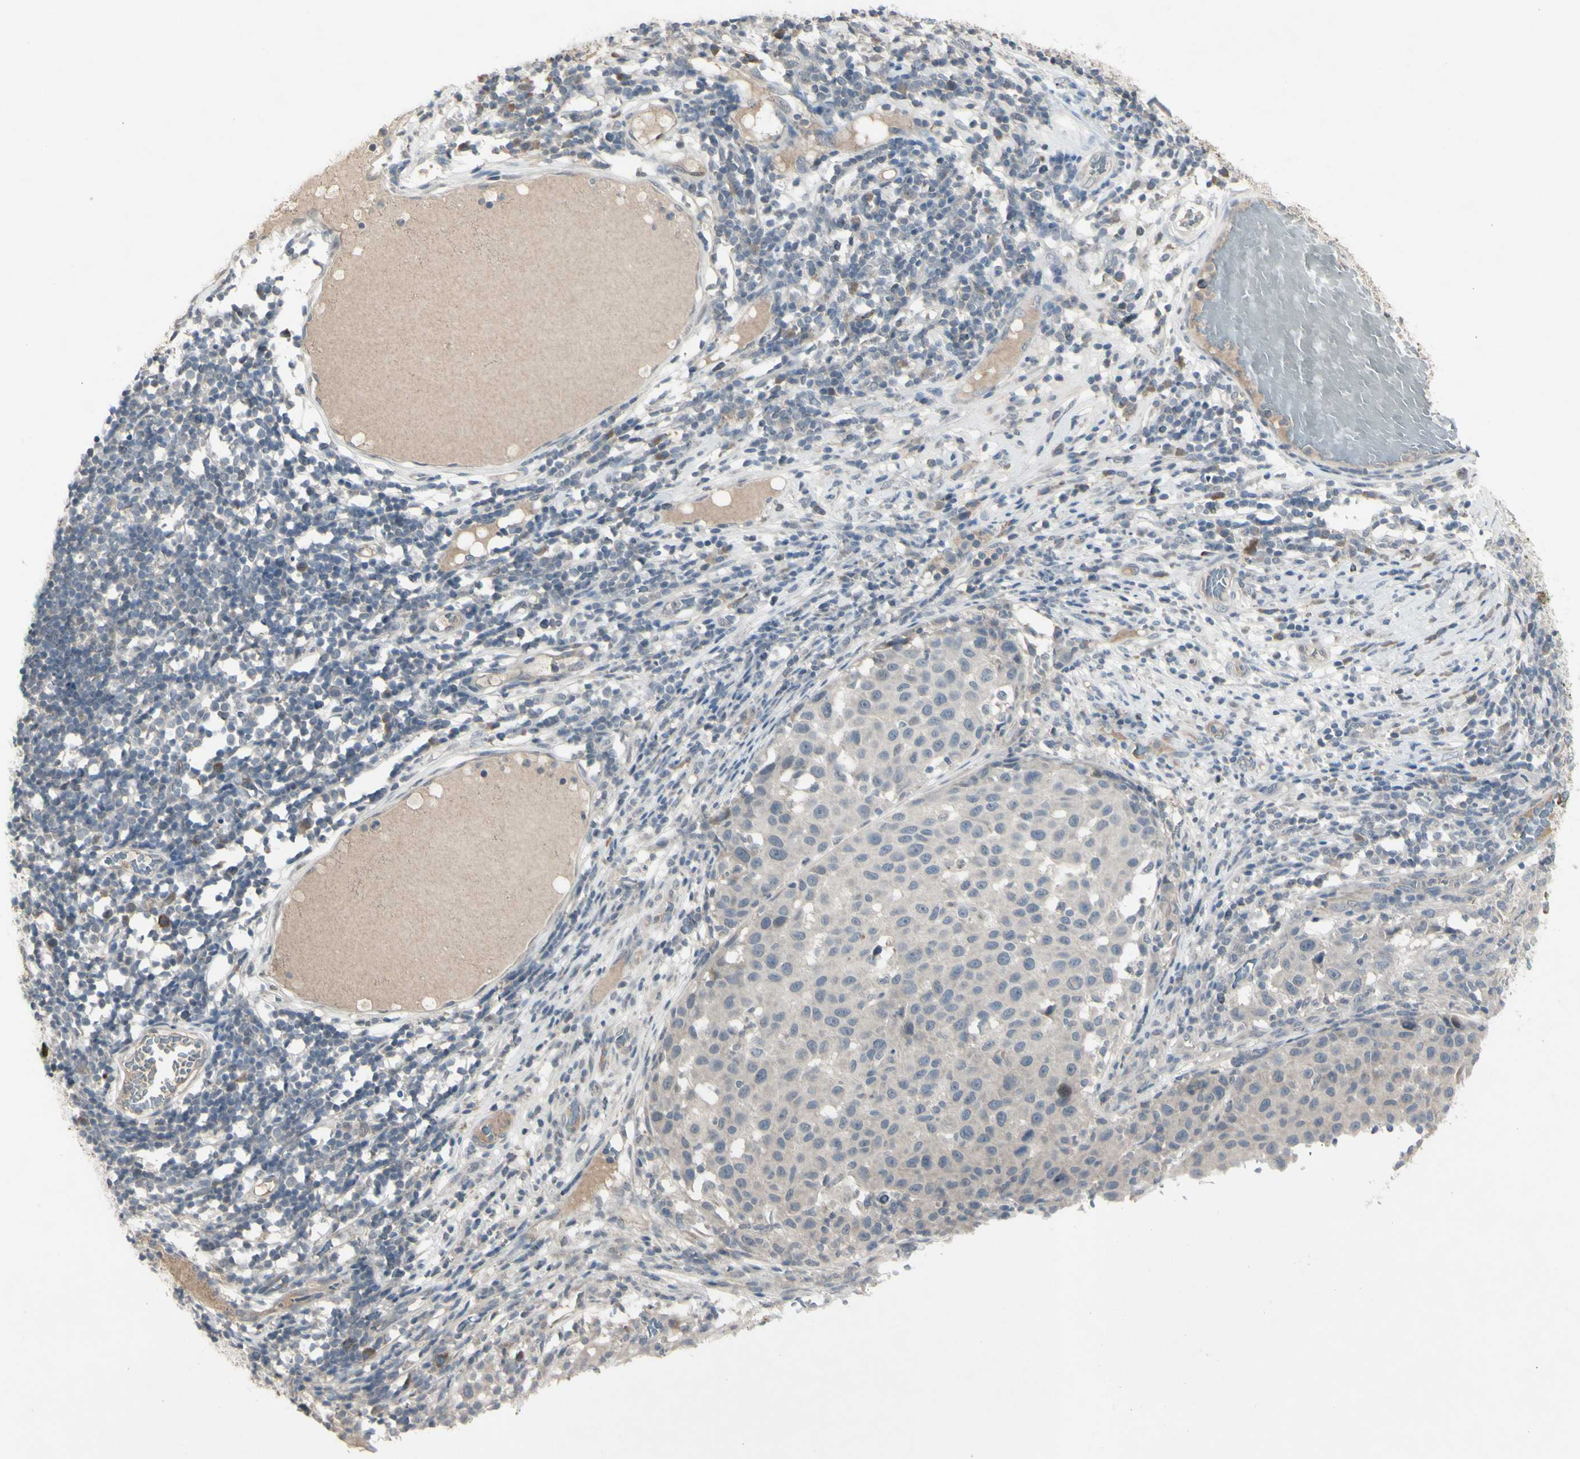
{"staining": {"intensity": "negative", "quantity": "none", "location": "none"}, "tissue": "melanoma", "cell_type": "Tumor cells", "image_type": "cancer", "snomed": [{"axis": "morphology", "description": "Malignant melanoma, Metastatic site"}, {"axis": "topography", "description": "Lymph node"}], "caption": "A photomicrograph of melanoma stained for a protein exhibits no brown staining in tumor cells.", "gene": "PIAS4", "patient": {"sex": "male", "age": 61}}